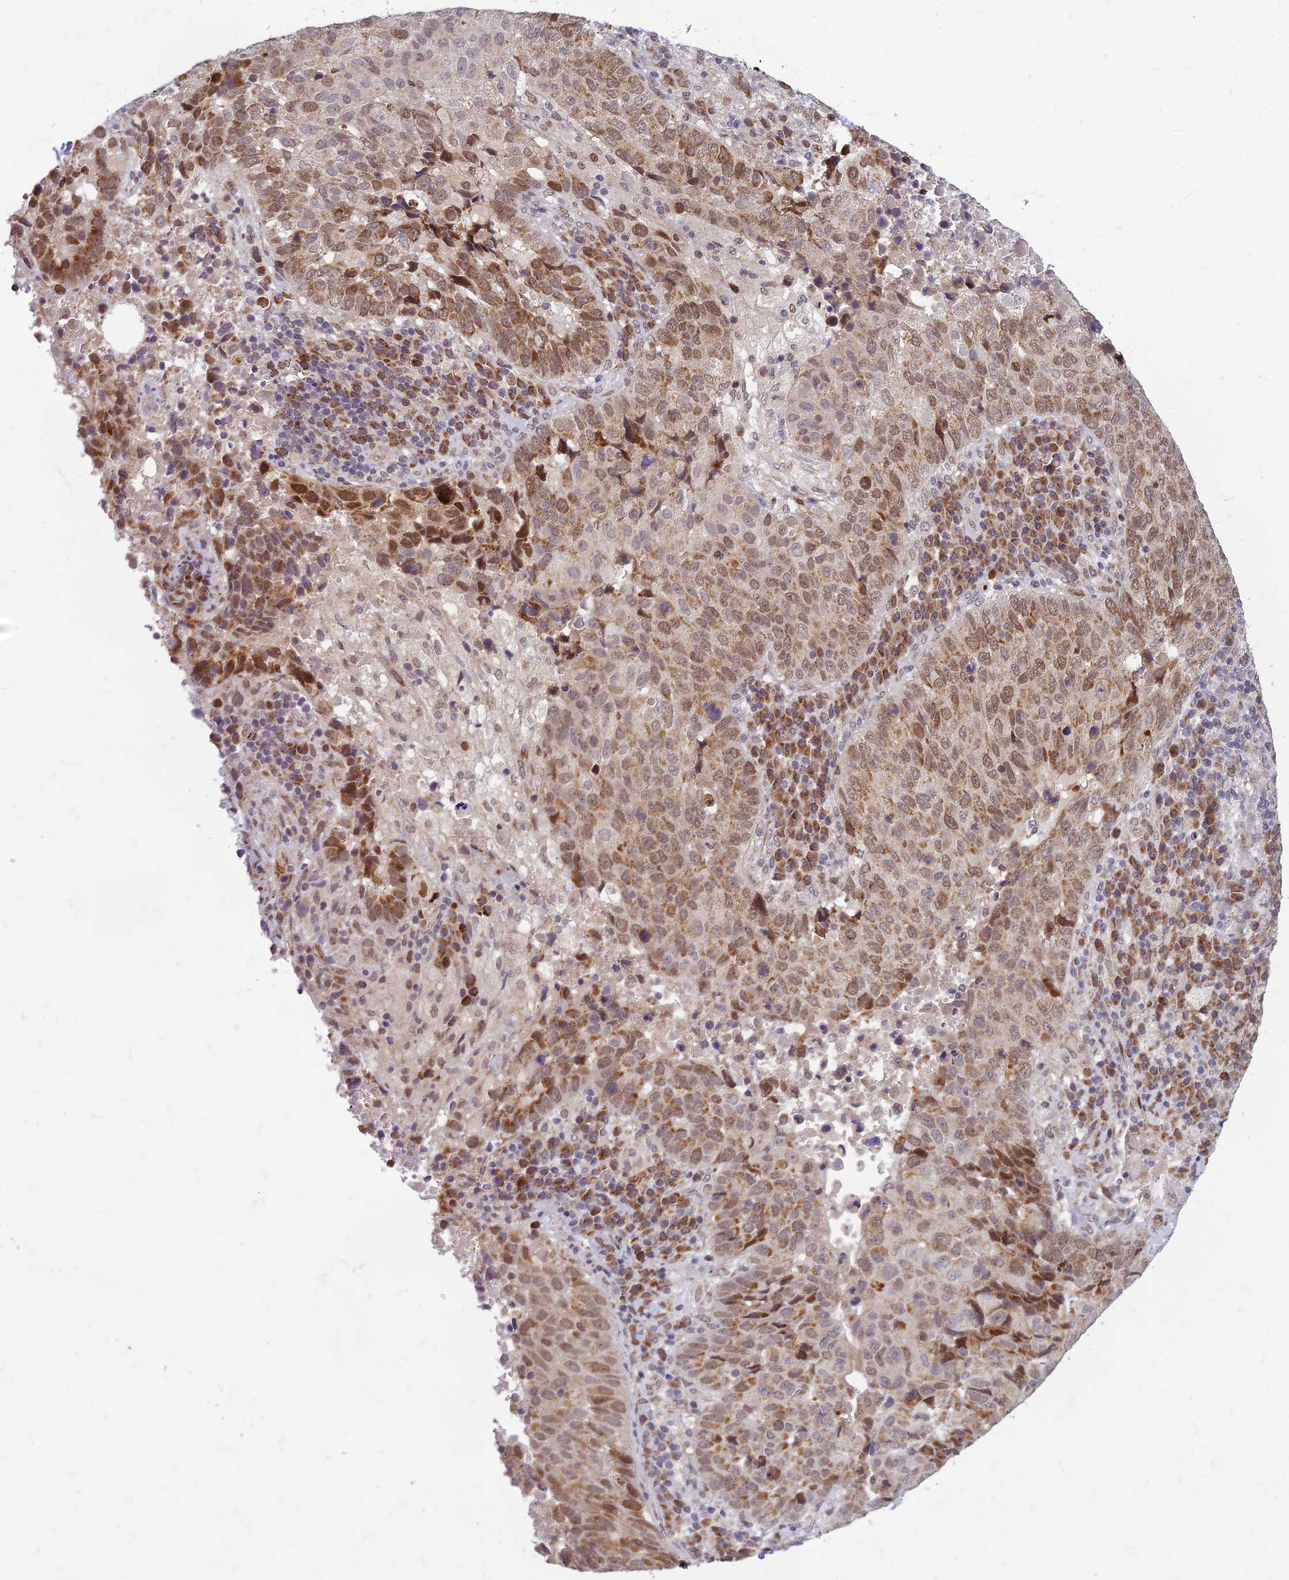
{"staining": {"intensity": "moderate", "quantity": ">75%", "location": "cytoplasmic/membranous,nuclear"}, "tissue": "lung cancer", "cell_type": "Tumor cells", "image_type": "cancer", "snomed": [{"axis": "morphology", "description": "Squamous cell carcinoma, NOS"}, {"axis": "topography", "description": "Lung"}], "caption": "Squamous cell carcinoma (lung) was stained to show a protein in brown. There is medium levels of moderate cytoplasmic/membranous and nuclear staining in approximately >75% of tumor cells.", "gene": "EARS2", "patient": {"sex": "male", "age": 73}}